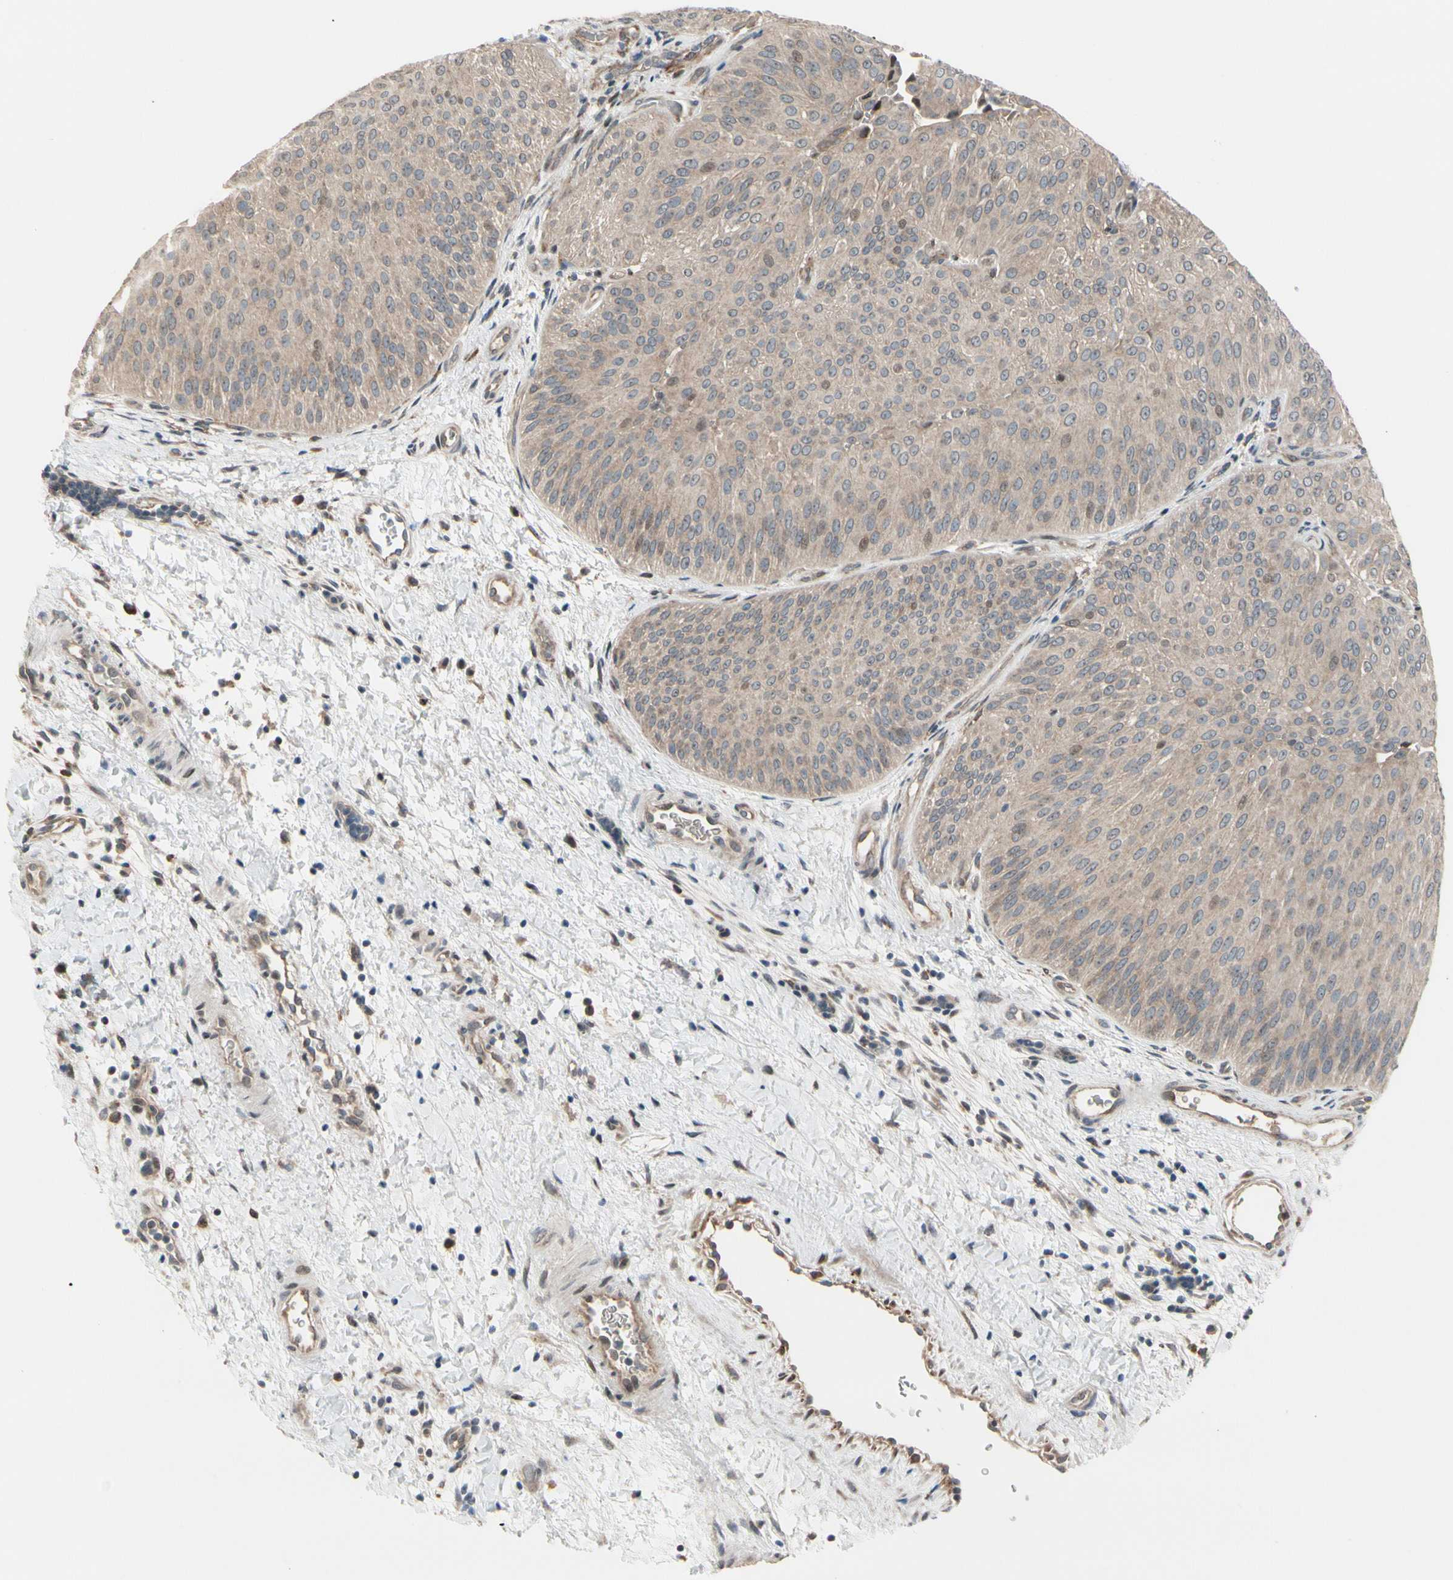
{"staining": {"intensity": "weak", "quantity": ">75%", "location": "cytoplasmic/membranous,nuclear"}, "tissue": "urothelial cancer", "cell_type": "Tumor cells", "image_type": "cancer", "snomed": [{"axis": "morphology", "description": "Urothelial carcinoma, Low grade"}, {"axis": "topography", "description": "Urinary bladder"}], "caption": "This is an image of IHC staining of urothelial cancer, which shows weak expression in the cytoplasmic/membranous and nuclear of tumor cells.", "gene": "SNX29", "patient": {"sex": "female", "age": 60}}